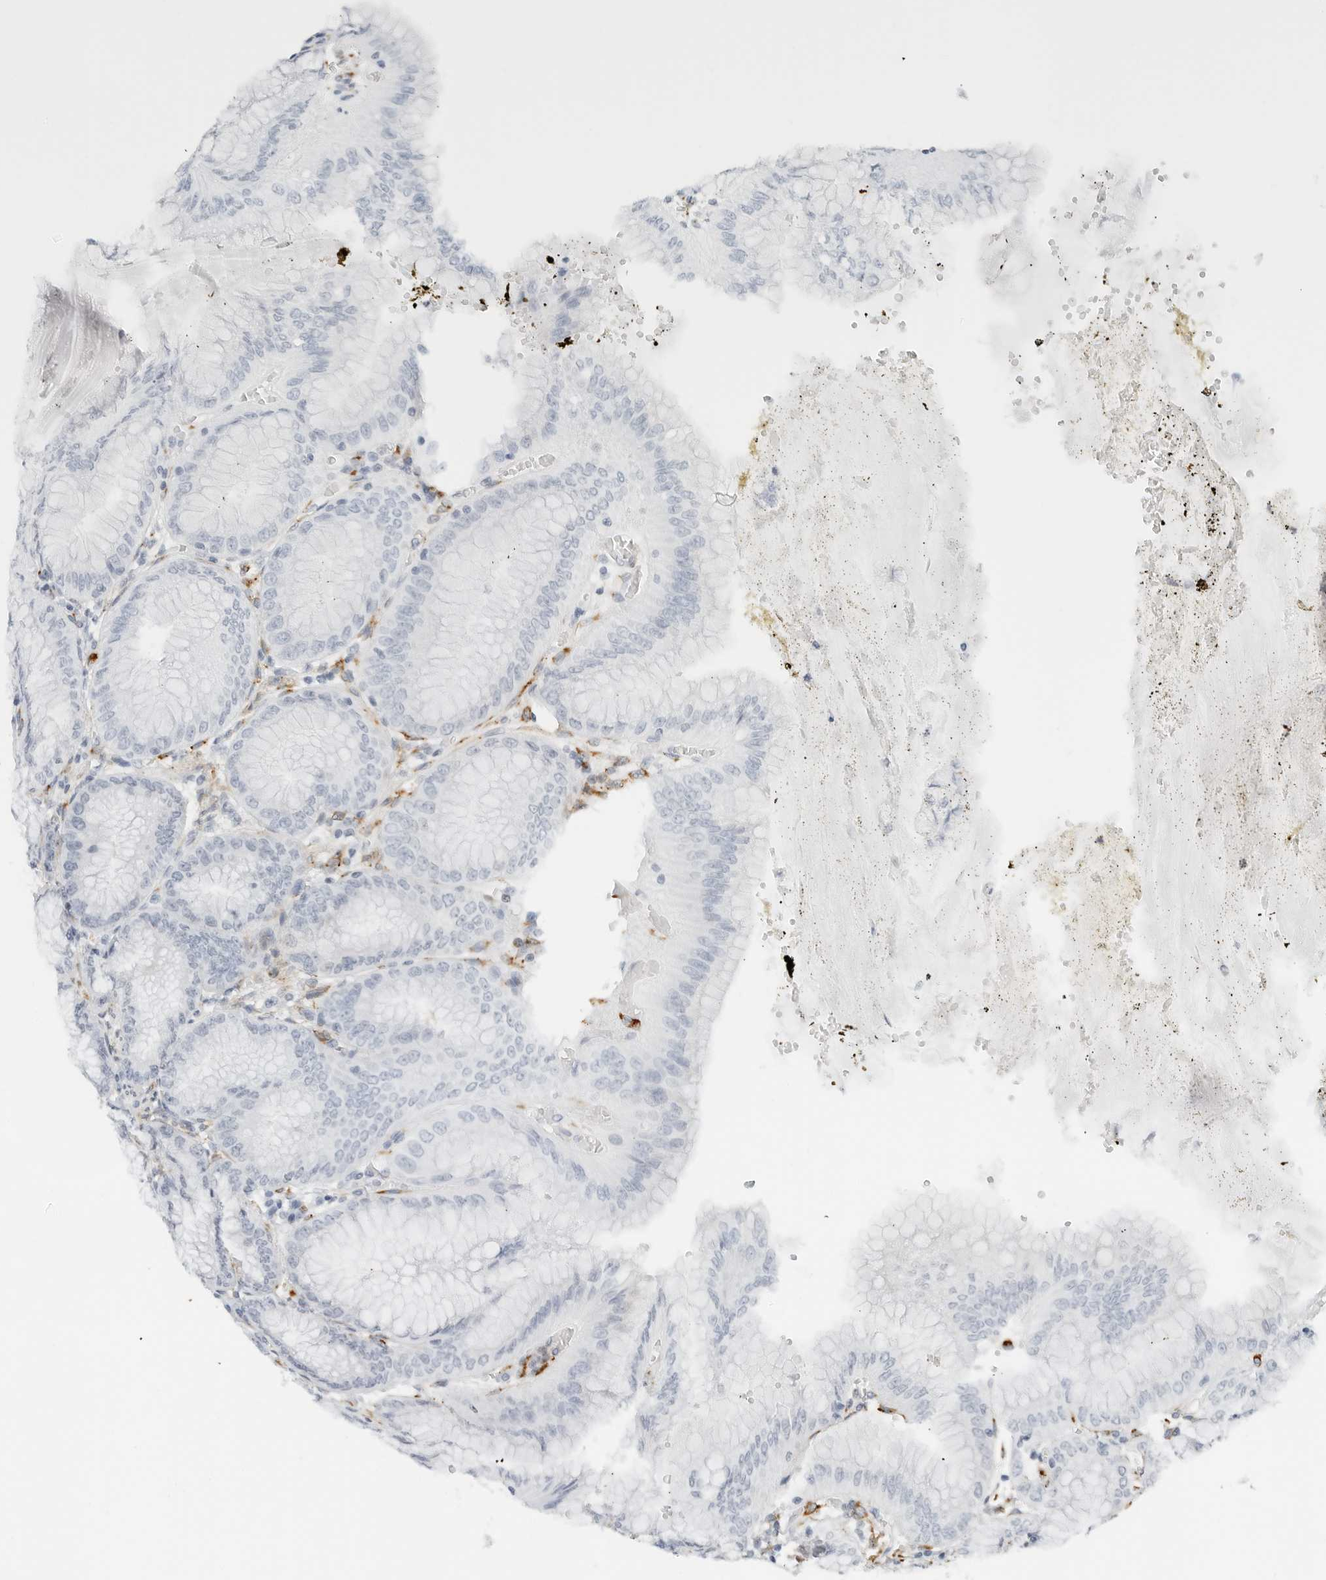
{"staining": {"intensity": "negative", "quantity": "none", "location": "none"}, "tissue": "stomach", "cell_type": "Glandular cells", "image_type": "normal", "snomed": [{"axis": "morphology", "description": "Normal tissue, NOS"}, {"axis": "topography", "description": "Stomach, lower"}], "caption": "This is an immunohistochemistry (IHC) histopathology image of normal human stomach. There is no staining in glandular cells.", "gene": "P4HA2", "patient": {"sex": "male", "age": 71}}